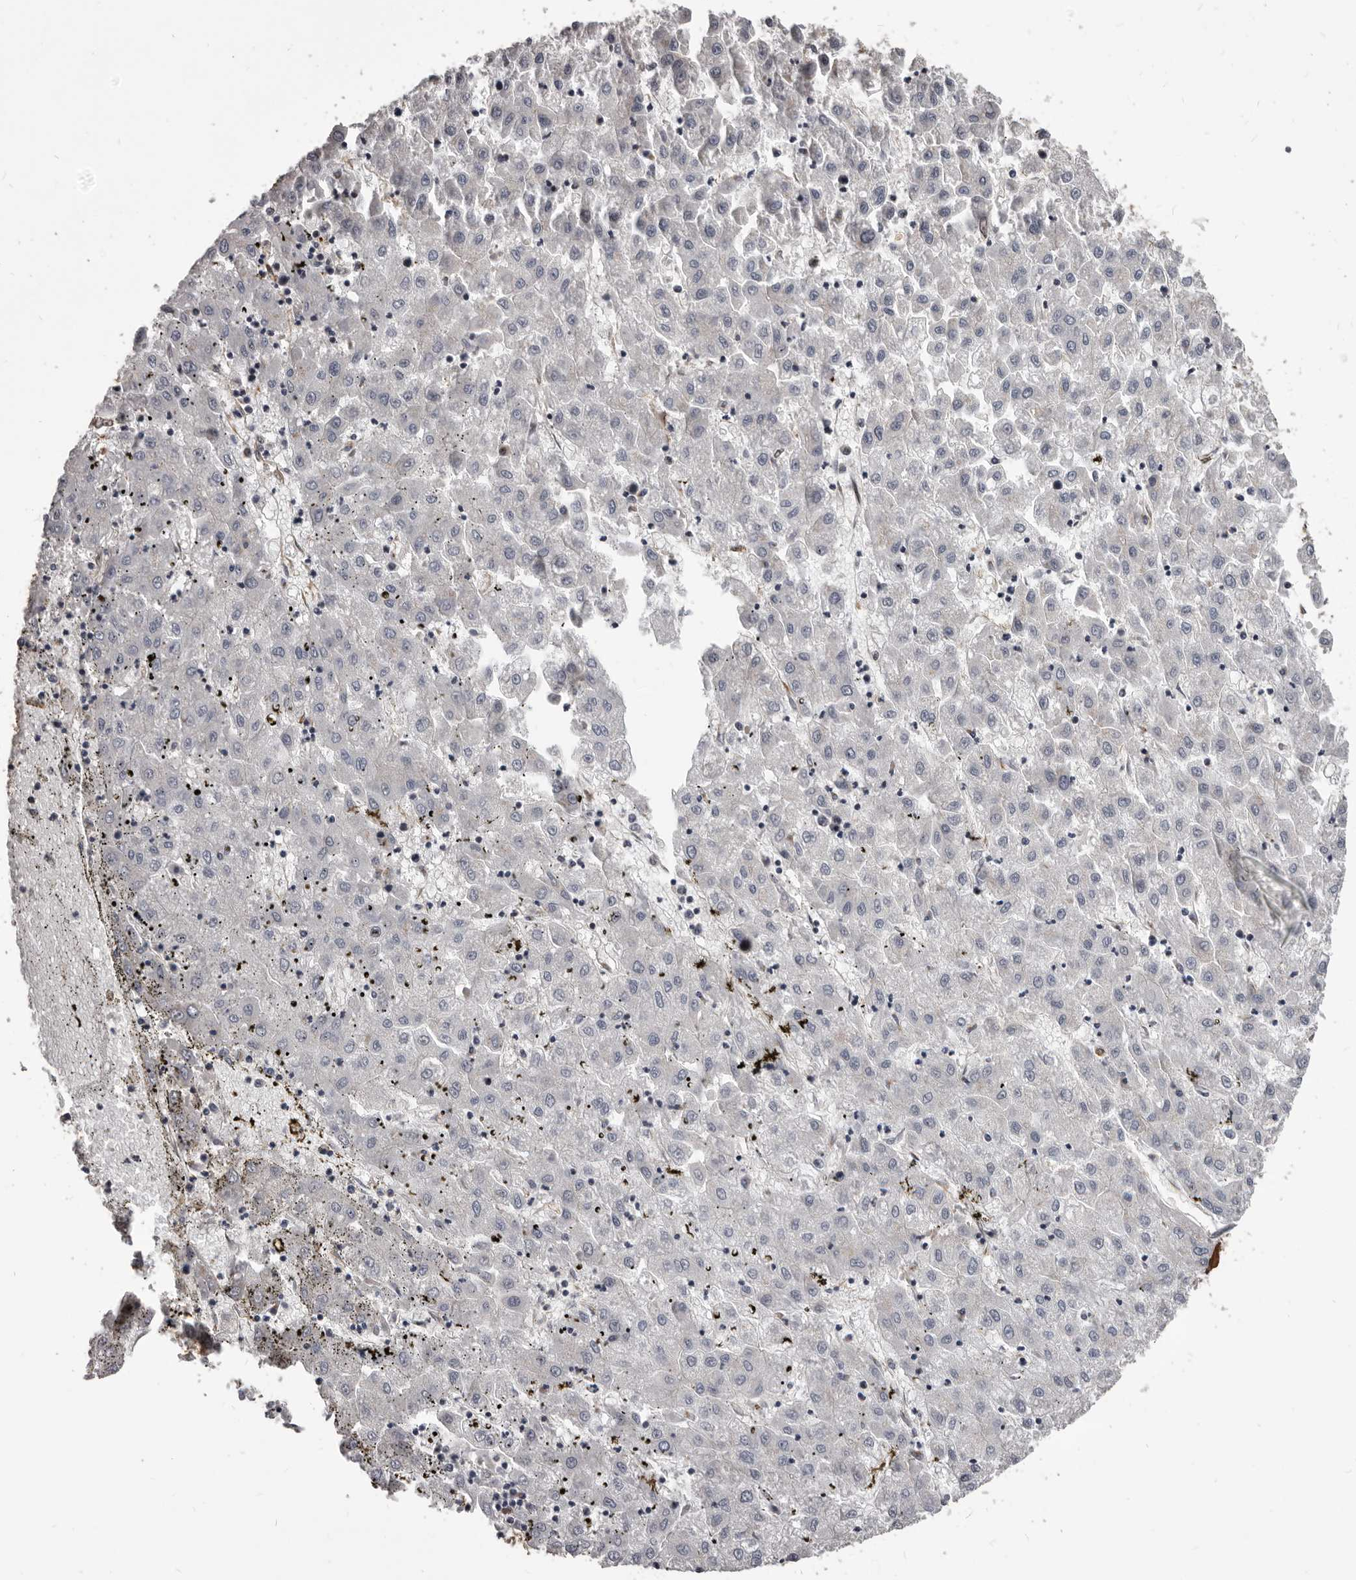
{"staining": {"intensity": "weak", "quantity": "<25%", "location": "cytoplasmic/membranous"}, "tissue": "liver cancer", "cell_type": "Tumor cells", "image_type": "cancer", "snomed": [{"axis": "morphology", "description": "Carcinoma, Hepatocellular, NOS"}, {"axis": "topography", "description": "Liver"}], "caption": "The immunohistochemistry histopathology image has no significant positivity in tumor cells of hepatocellular carcinoma (liver) tissue.", "gene": "ADAMTS20", "patient": {"sex": "male", "age": 72}}